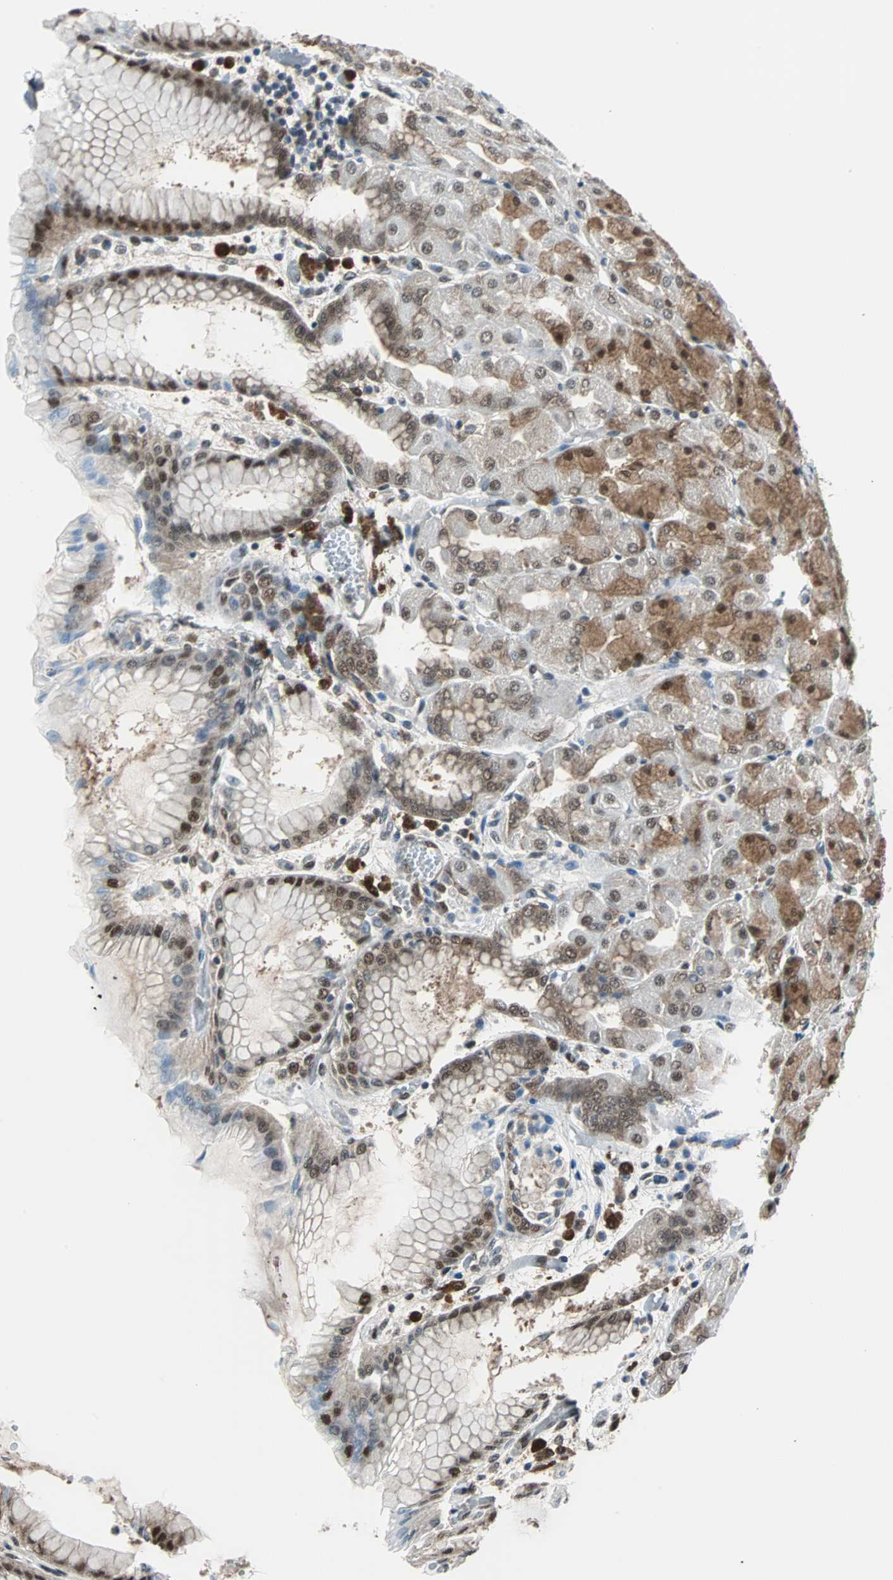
{"staining": {"intensity": "moderate", "quantity": ">75%", "location": "cytoplasmic/membranous"}, "tissue": "stomach", "cell_type": "Glandular cells", "image_type": "normal", "snomed": [{"axis": "morphology", "description": "Normal tissue, NOS"}, {"axis": "topography", "description": "Stomach, upper"}], "caption": "A micrograph of human stomach stained for a protein reveals moderate cytoplasmic/membranous brown staining in glandular cells. (DAB IHC with brightfield microscopy, high magnification).", "gene": "VCP", "patient": {"sex": "female", "age": 56}}